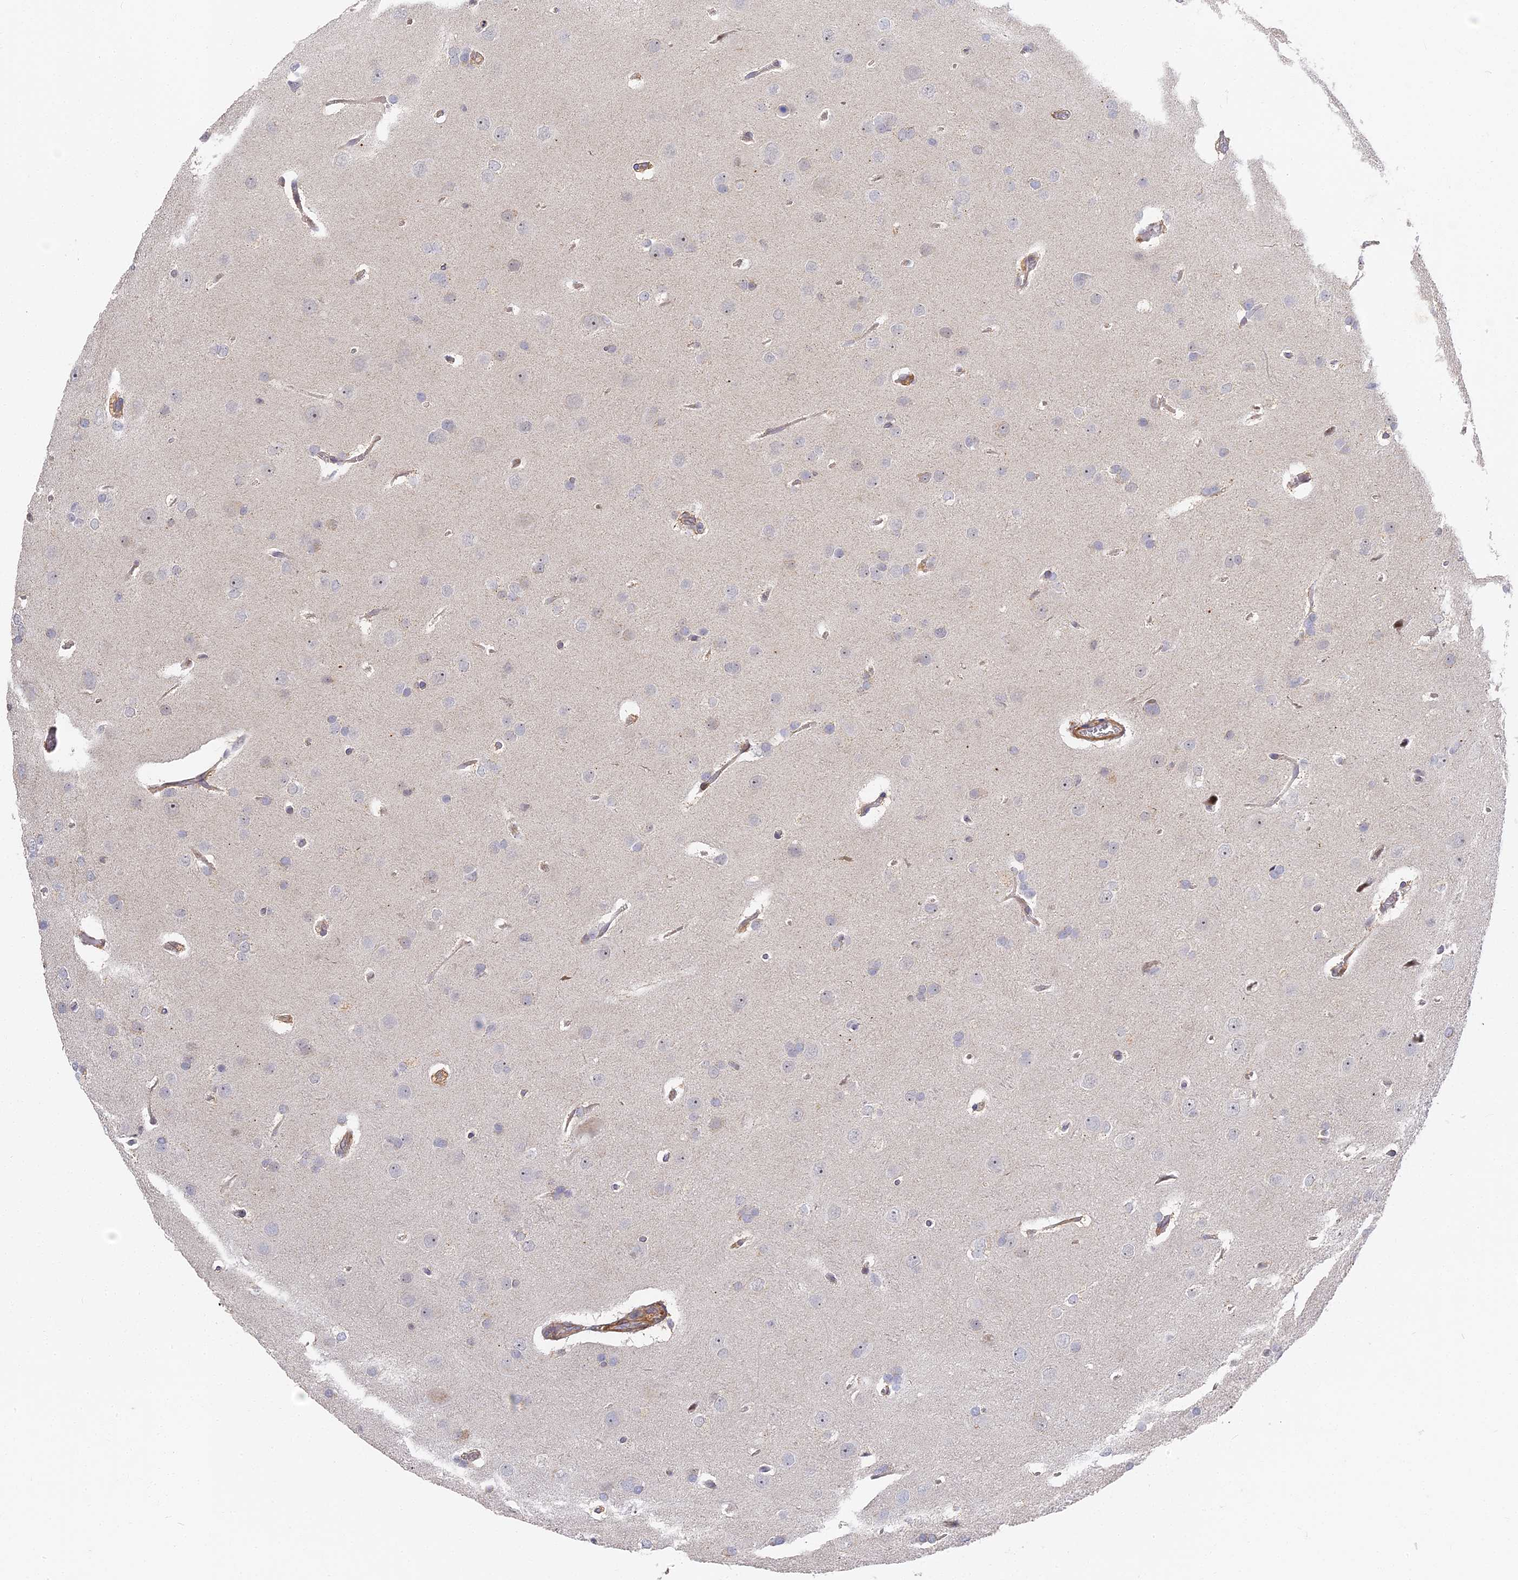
{"staining": {"intensity": "negative", "quantity": "none", "location": "none"}, "tissue": "glioma", "cell_type": "Tumor cells", "image_type": "cancer", "snomed": [{"axis": "morphology", "description": "Glioma, malignant, Low grade"}, {"axis": "topography", "description": "Brain"}], "caption": "Human malignant low-grade glioma stained for a protein using IHC reveals no positivity in tumor cells.", "gene": "CCDC113", "patient": {"sex": "female", "age": 32}}